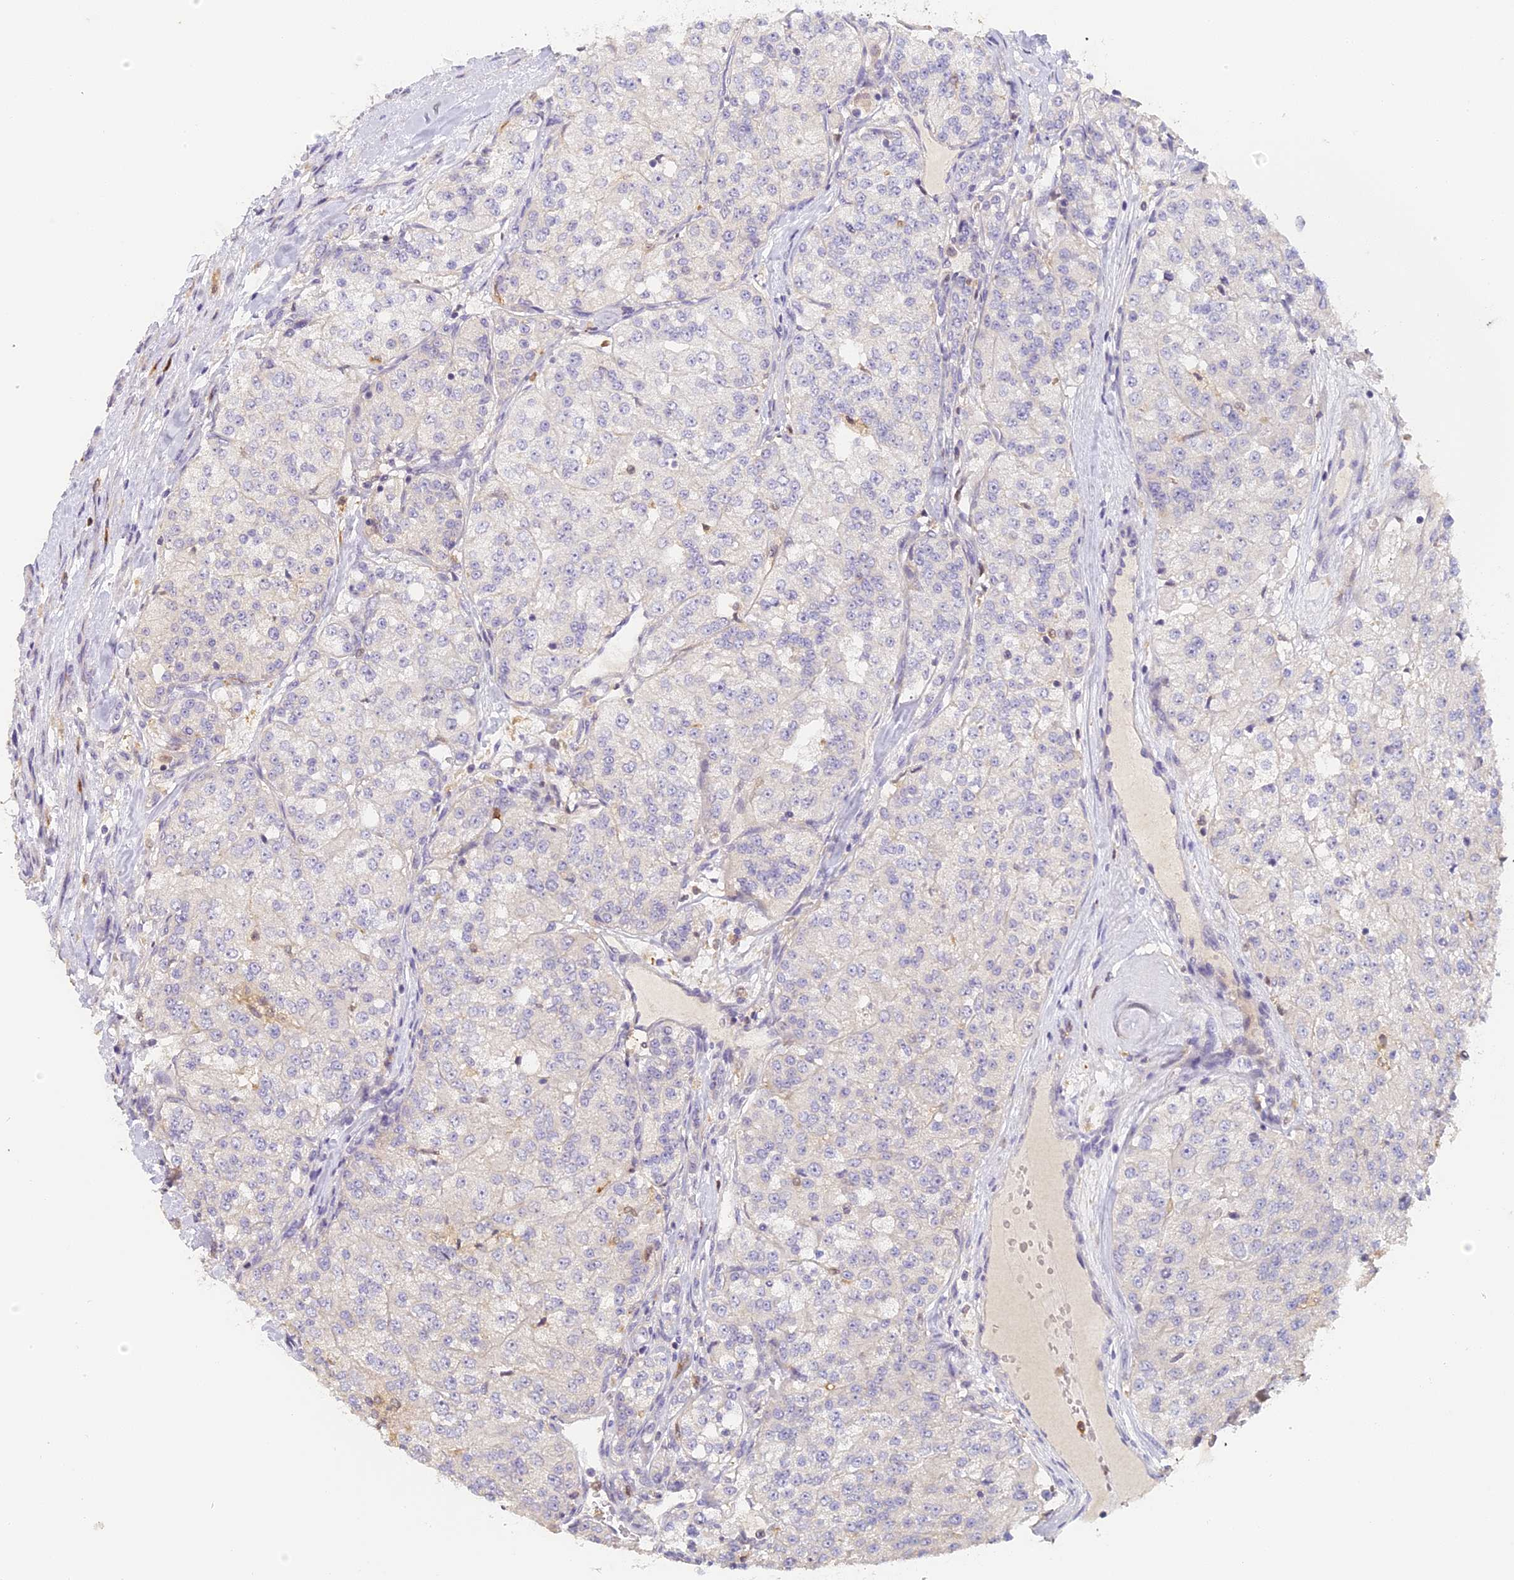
{"staining": {"intensity": "negative", "quantity": "none", "location": "none"}, "tissue": "renal cancer", "cell_type": "Tumor cells", "image_type": "cancer", "snomed": [{"axis": "morphology", "description": "Adenocarcinoma, NOS"}, {"axis": "topography", "description": "Kidney"}], "caption": "This is an immunohistochemistry (IHC) micrograph of human renal cancer. There is no positivity in tumor cells.", "gene": "NCF4", "patient": {"sex": "female", "age": 63}}